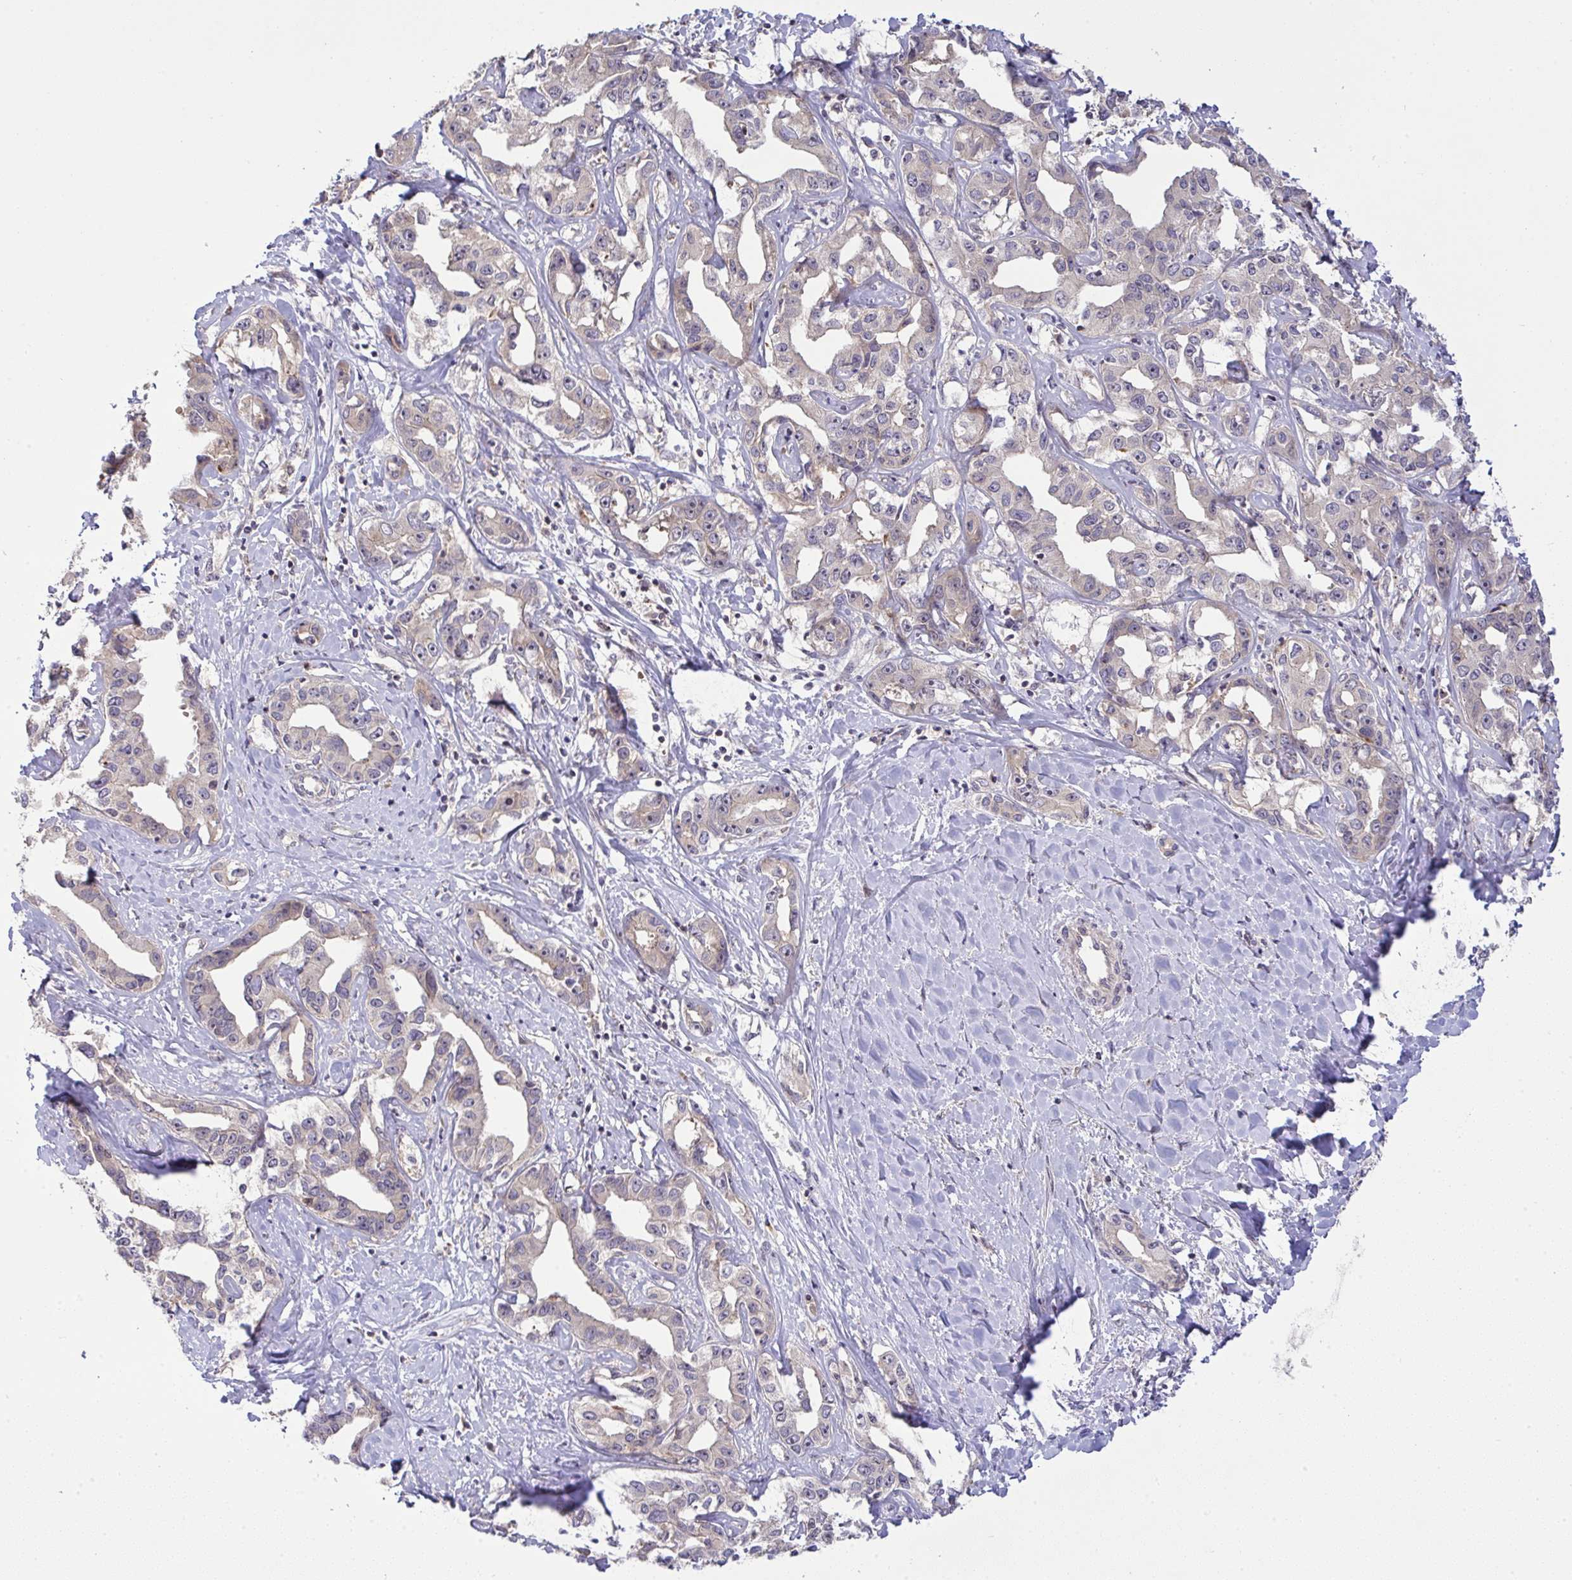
{"staining": {"intensity": "negative", "quantity": "none", "location": "none"}, "tissue": "liver cancer", "cell_type": "Tumor cells", "image_type": "cancer", "snomed": [{"axis": "morphology", "description": "Cholangiocarcinoma"}, {"axis": "topography", "description": "Liver"}], "caption": "An immunohistochemistry histopathology image of cholangiocarcinoma (liver) is shown. There is no staining in tumor cells of cholangiocarcinoma (liver).", "gene": "SLC9A6", "patient": {"sex": "male", "age": 59}}